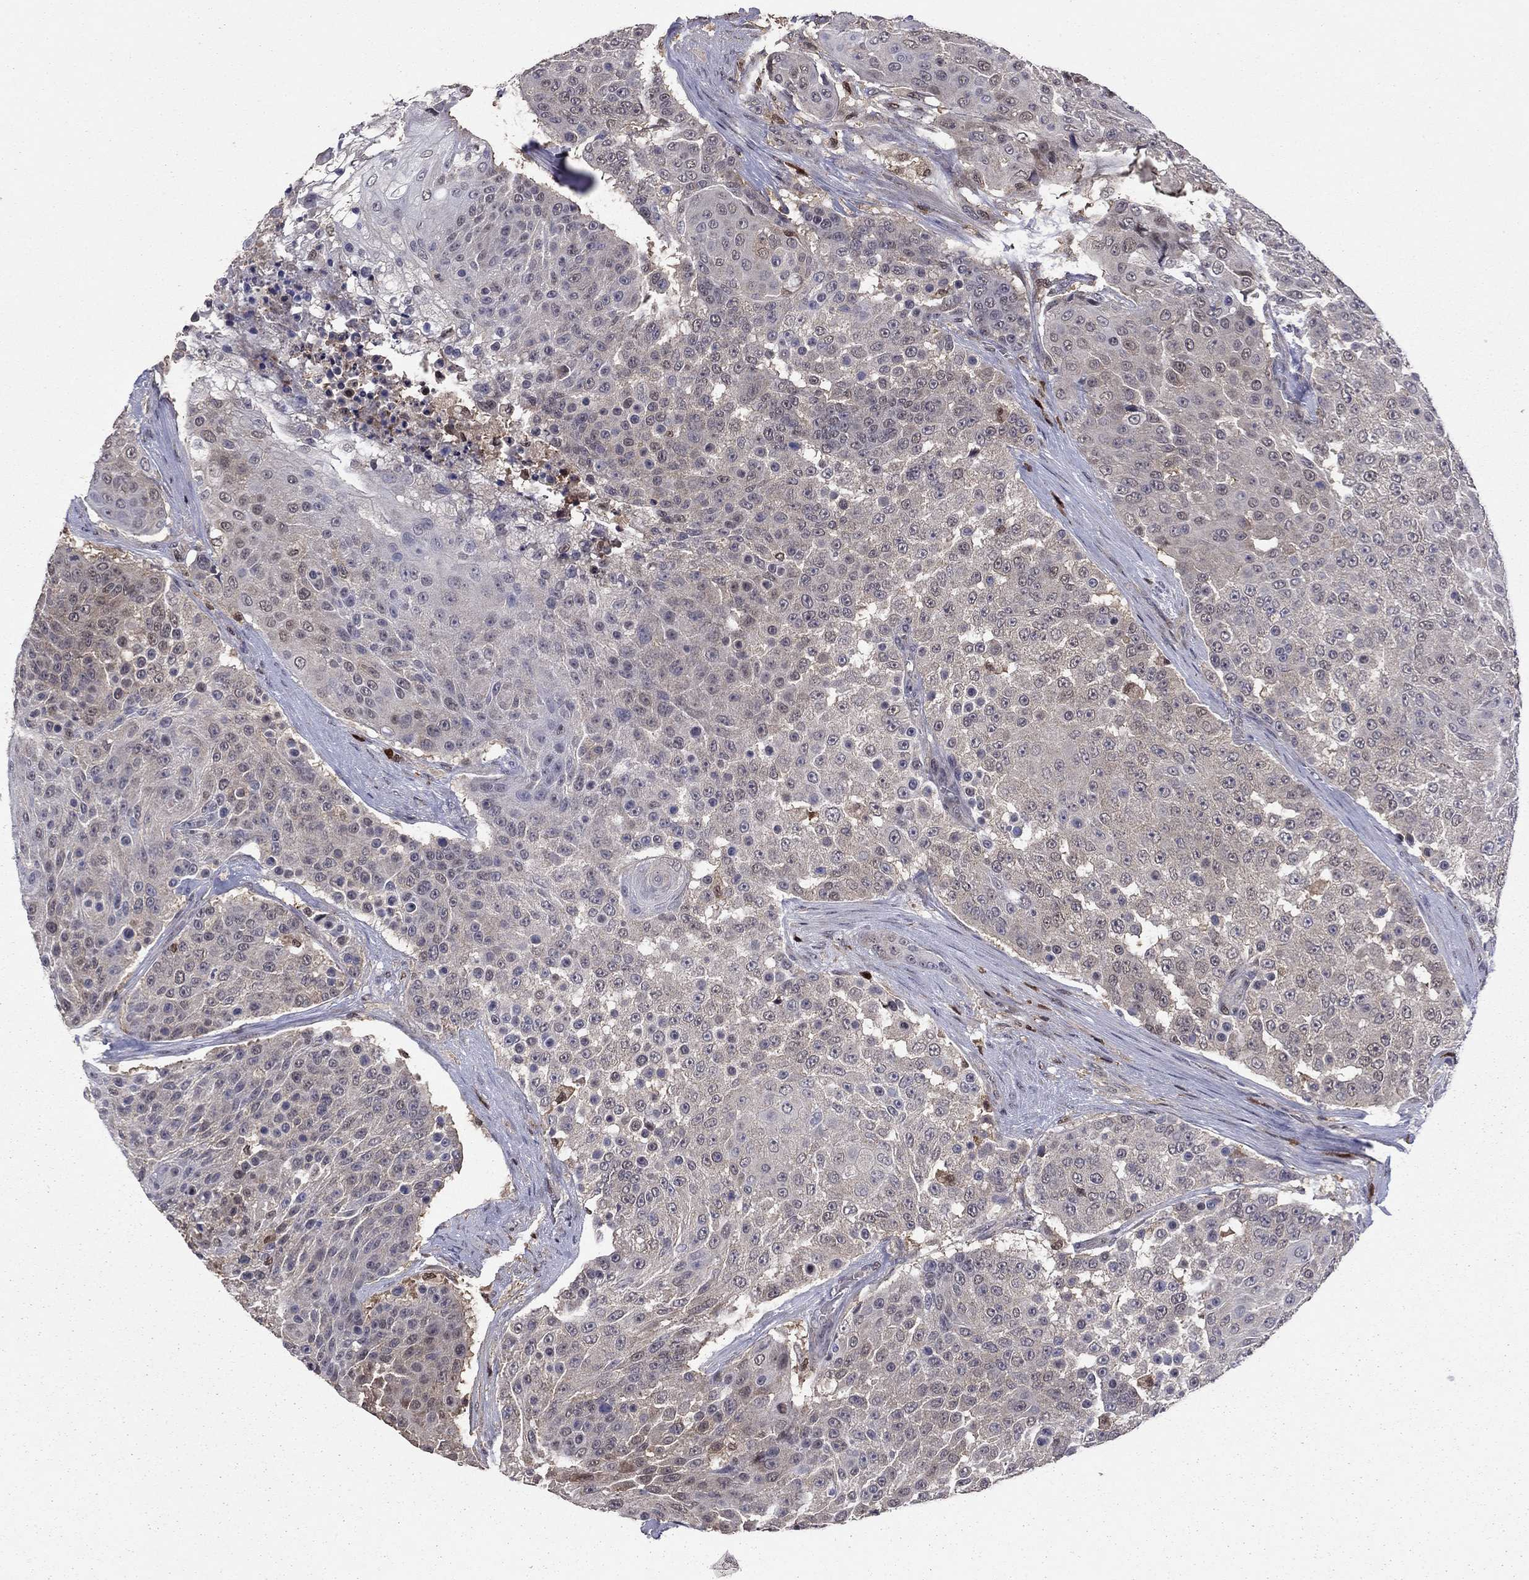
{"staining": {"intensity": "negative", "quantity": "none", "location": "none"}, "tissue": "urothelial cancer", "cell_type": "Tumor cells", "image_type": "cancer", "snomed": [{"axis": "morphology", "description": "Urothelial carcinoma, High grade"}, {"axis": "topography", "description": "Urinary bladder"}], "caption": "This is an immunohistochemistry photomicrograph of urothelial cancer. There is no expression in tumor cells.", "gene": "APPBP2", "patient": {"sex": "female", "age": 63}}